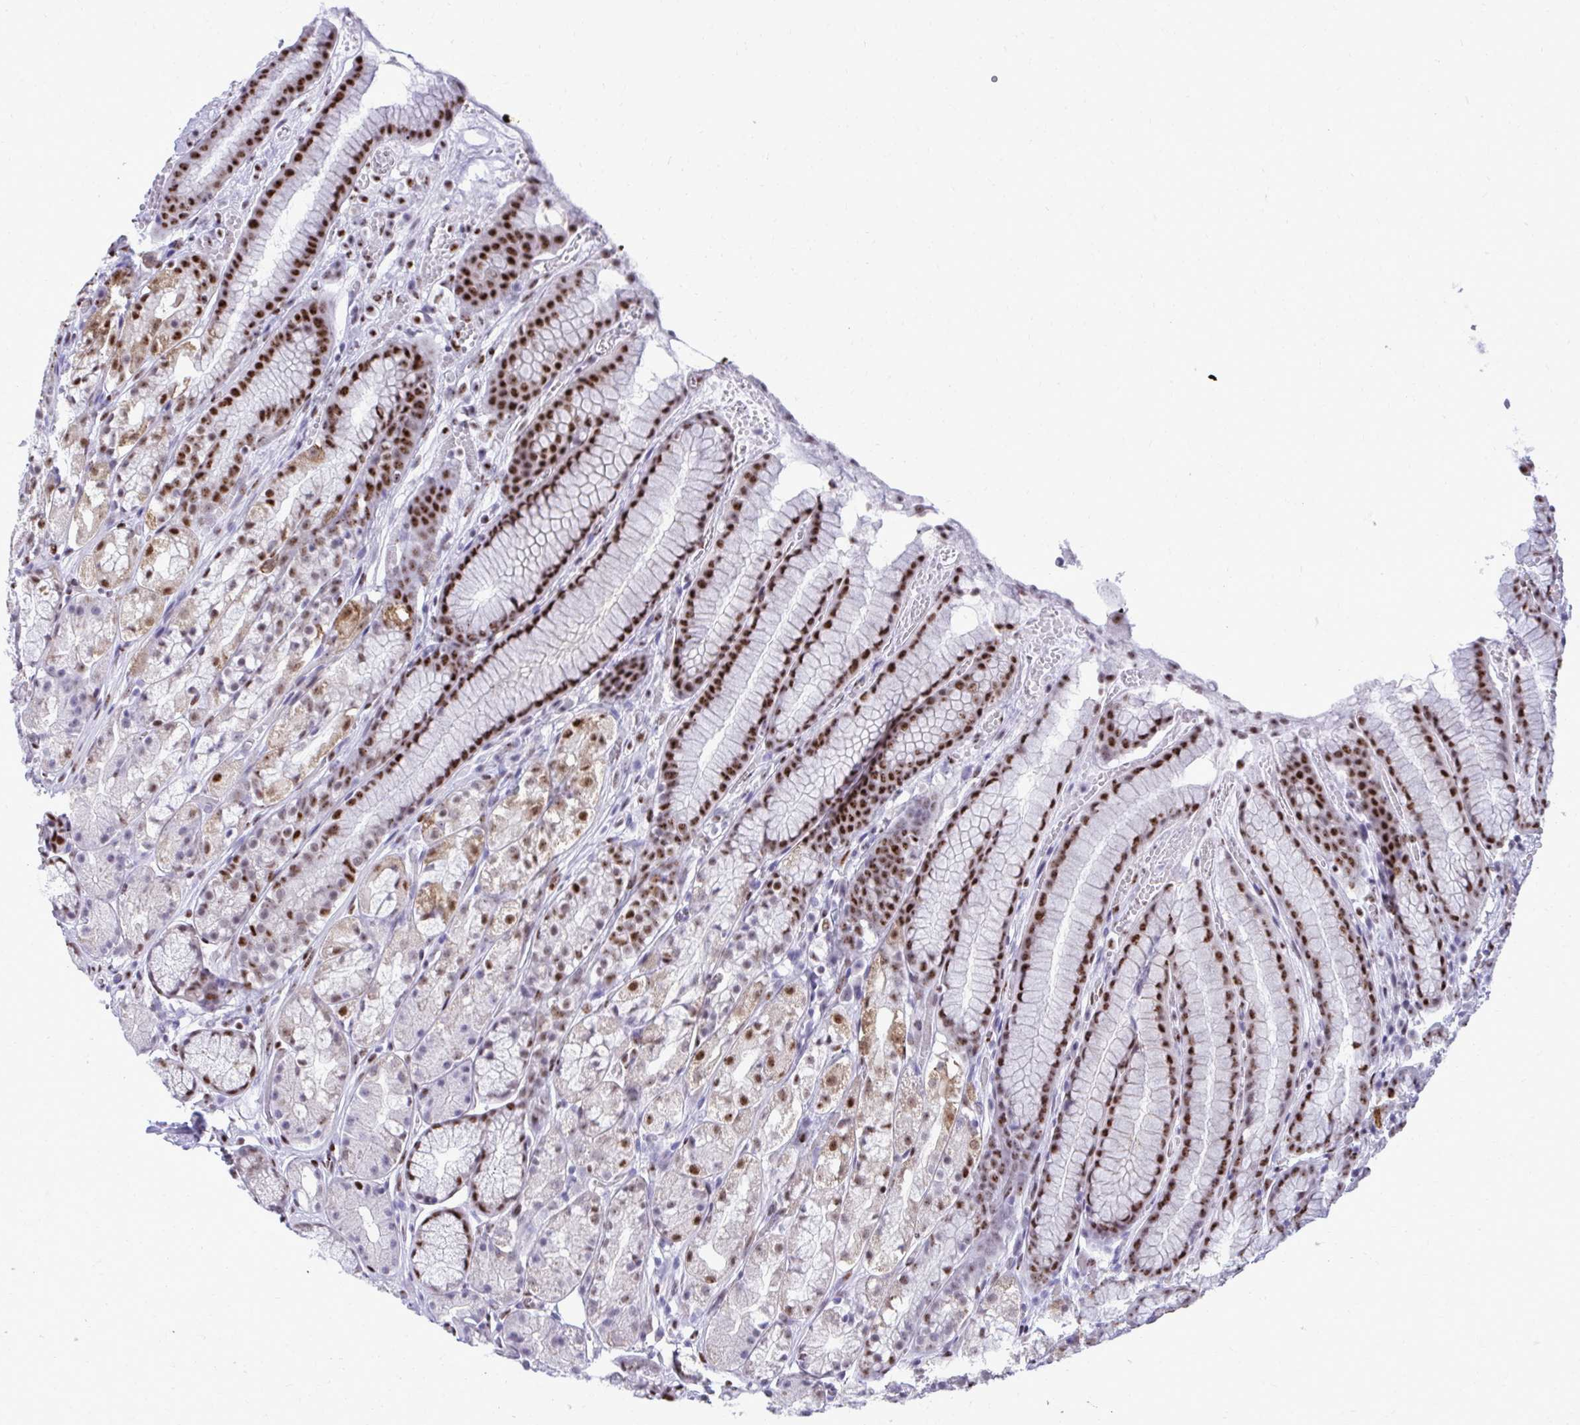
{"staining": {"intensity": "strong", "quantity": "25%-75%", "location": "nuclear"}, "tissue": "stomach", "cell_type": "Glandular cells", "image_type": "normal", "snomed": [{"axis": "morphology", "description": "Normal tissue, NOS"}, {"axis": "topography", "description": "Smooth muscle"}, {"axis": "topography", "description": "Stomach"}], "caption": "IHC photomicrograph of benign stomach: human stomach stained using IHC displays high levels of strong protein expression localized specifically in the nuclear of glandular cells, appearing as a nuclear brown color.", "gene": "PELP1", "patient": {"sex": "male", "age": 70}}